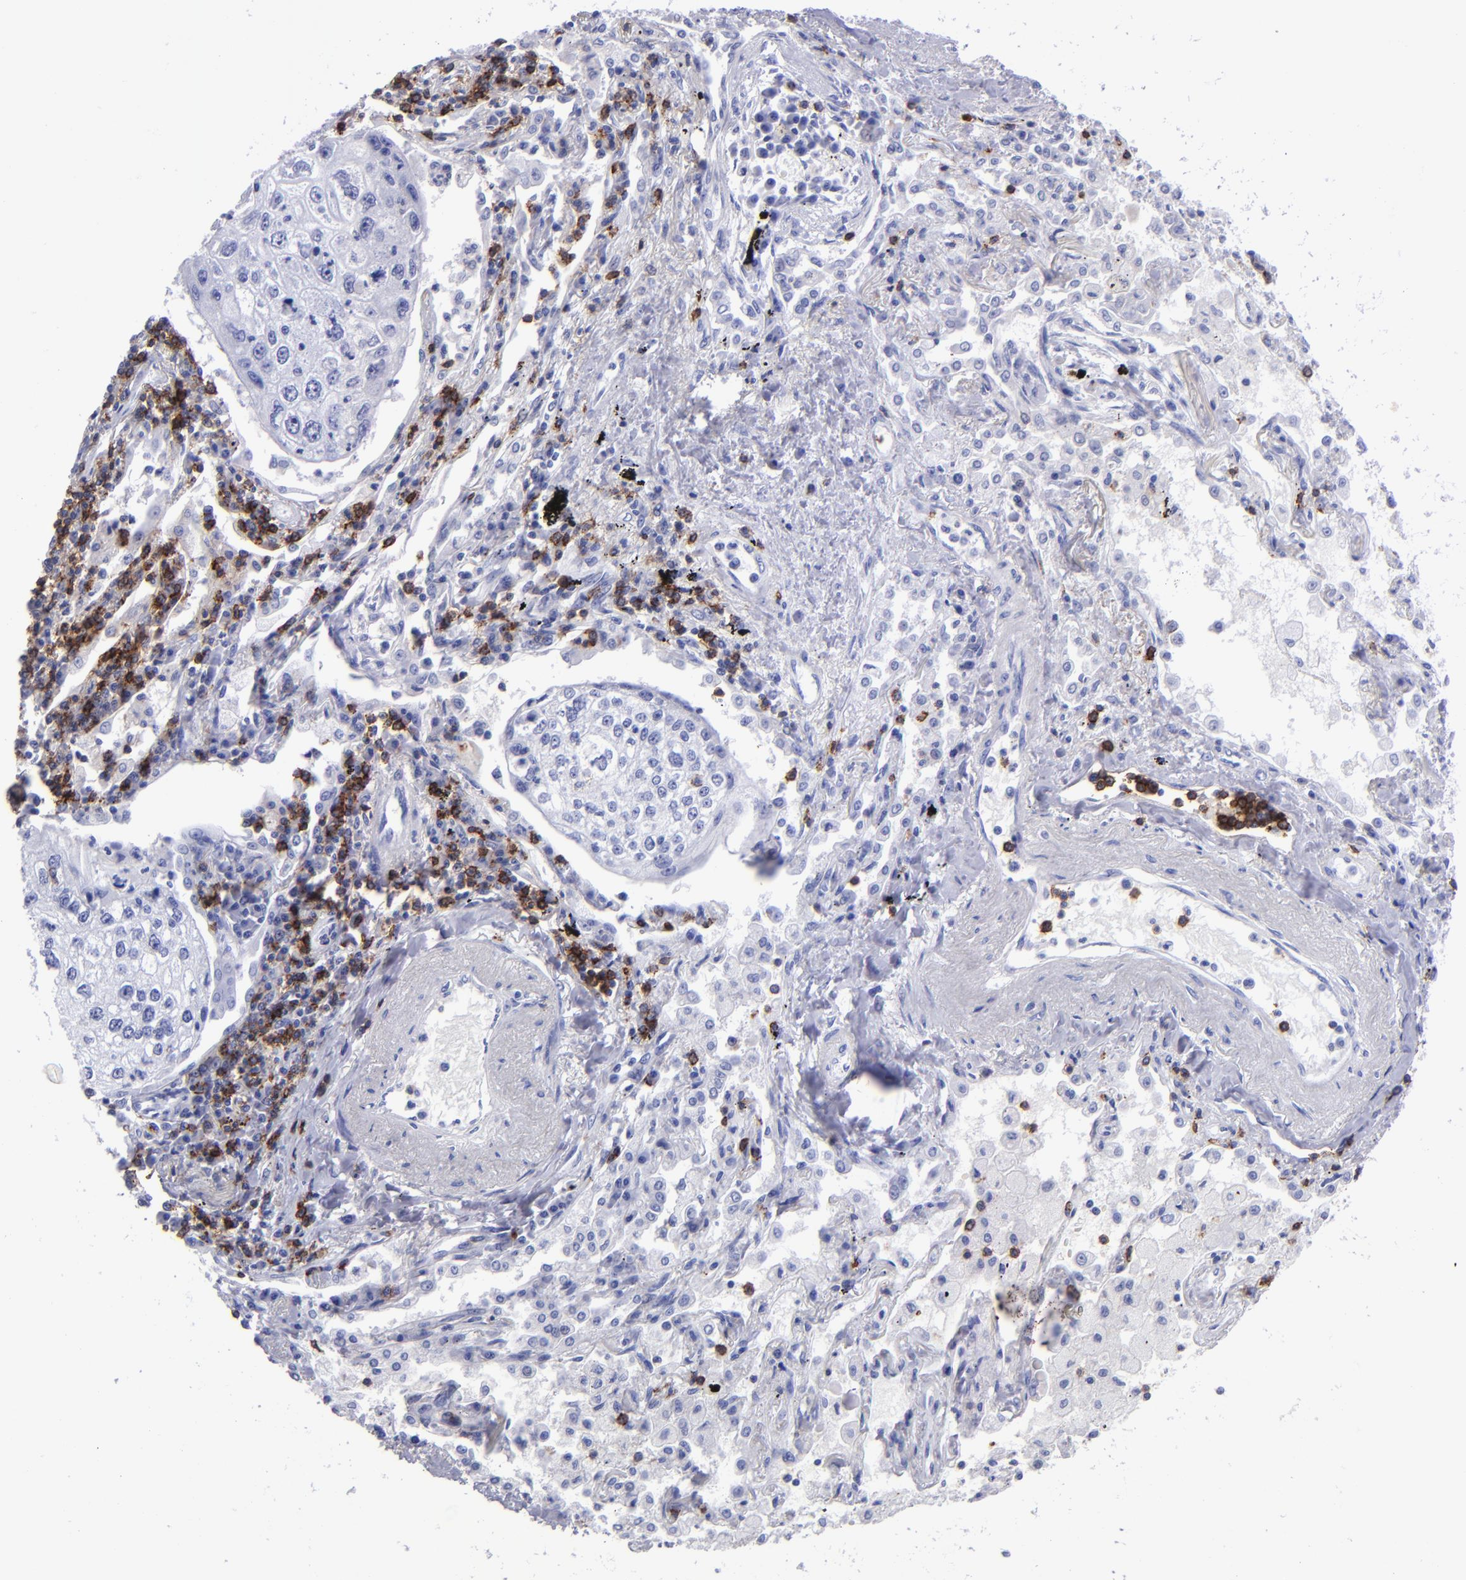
{"staining": {"intensity": "negative", "quantity": "none", "location": "none"}, "tissue": "lung cancer", "cell_type": "Tumor cells", "image_type": "cancer", "snomed": [{"axis": "morphology", "description": "Squamous cell carcinoma, NOS"}, {"axis": "topography", "description": "Lung"}], "caption": "An image of human squamous cell carcinoma (lung) is negative for staining in tumor cells.", "gene": "CD6", "patient": {"sex": "male", "age": 75}}